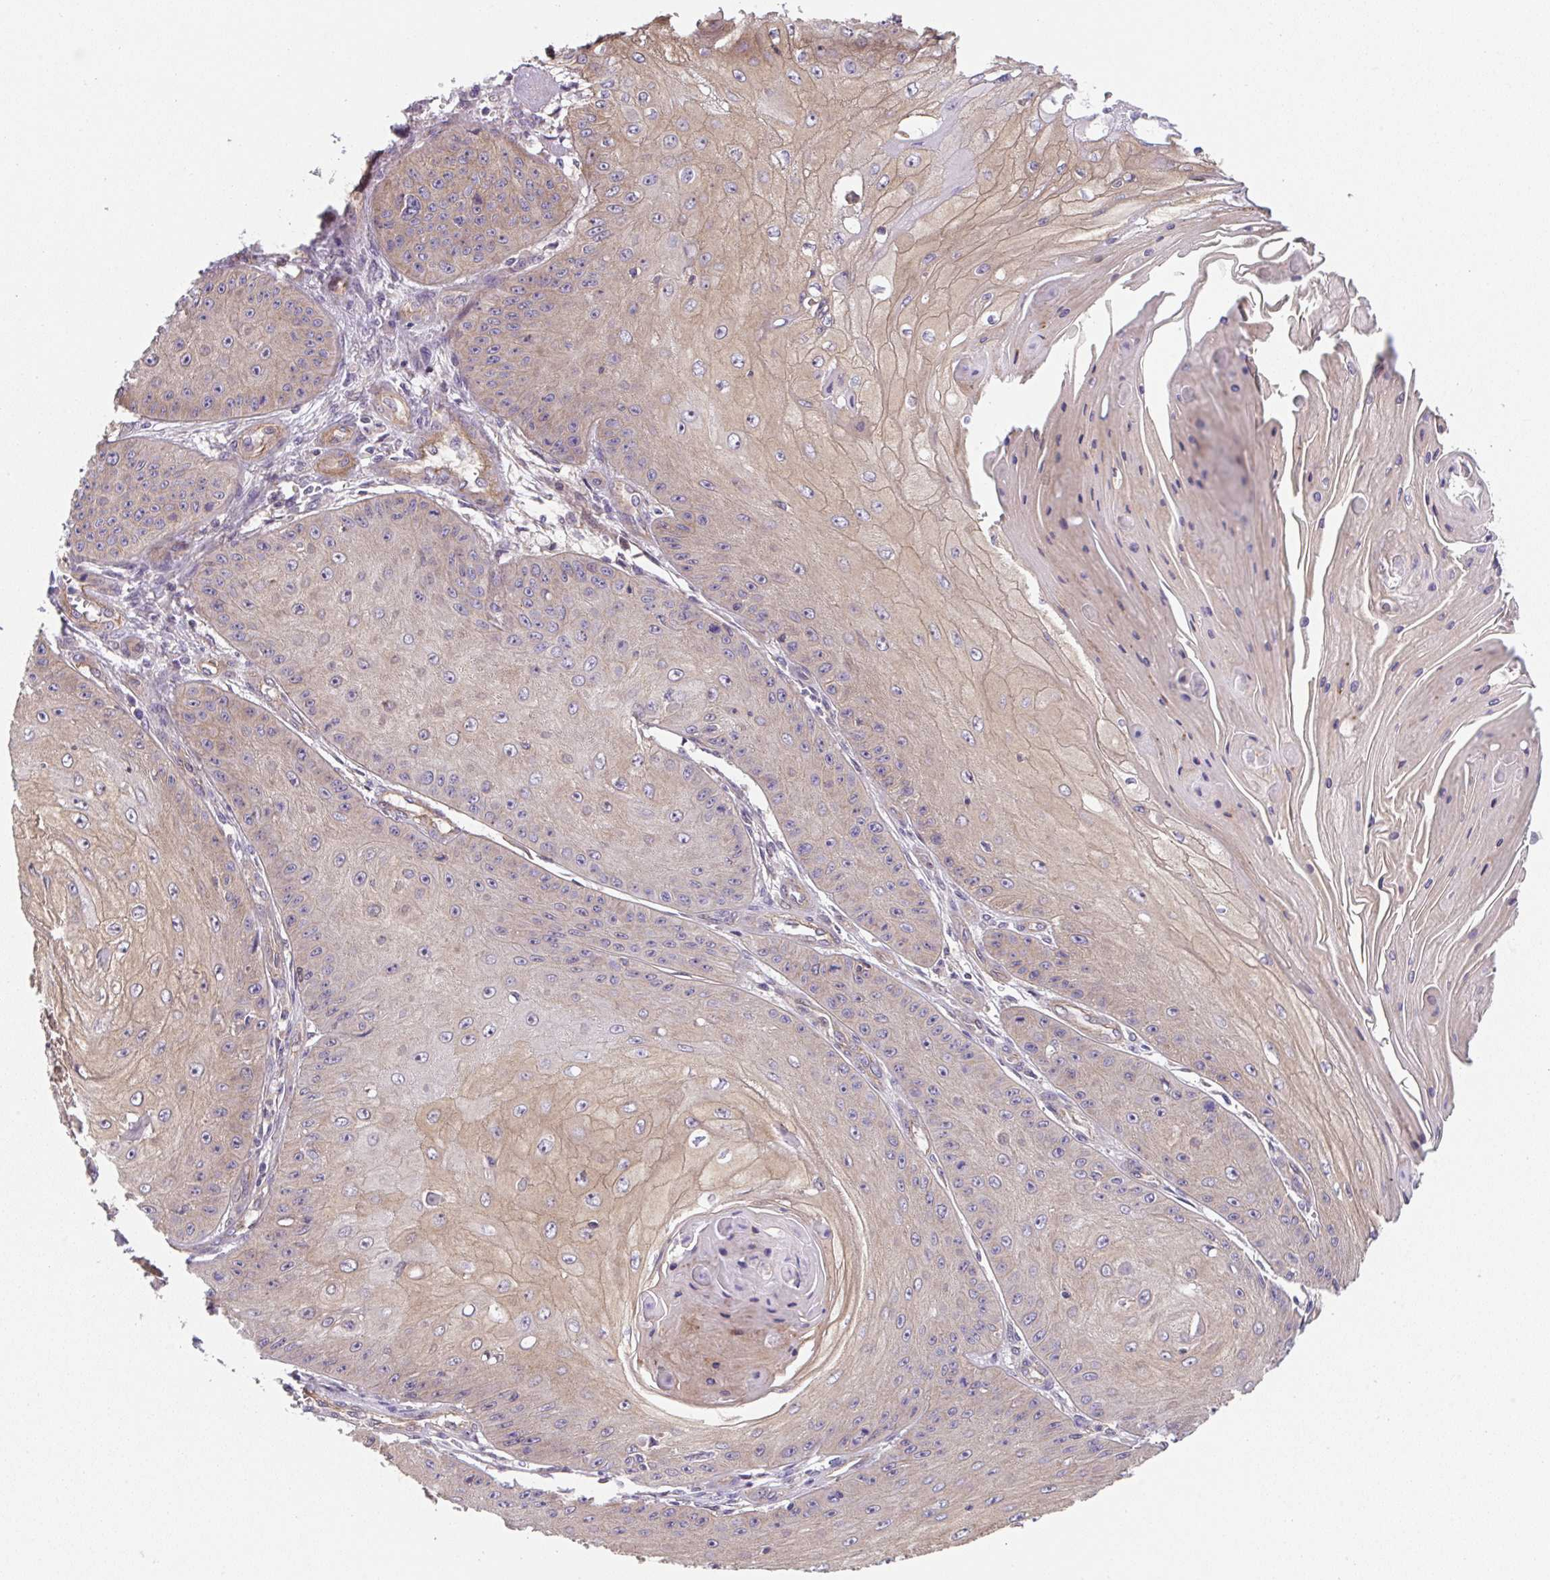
{"staining": {"intensity": "moderate", "quantity": "25%-75%", "location": "cytoplasmic/membranous"}, "tissue": "skin cancer", "cell_type": "Tumor cells", "image_type": "cancer", "snomed": [{"axis": "morphology", "description": "Squamous cell carcinoma, NOS"}, {"axis": "topography", "description": "Skin"}], "caption": "A high-resolution histopathology image shows IHC staining of skin cancer (squamous cell carcinoma), which exhibits moderate cytoplasmic/membranous staining in approximately 25%-75% of tumor cells.", "gene": "ZNF696", "patient": {"sex": "male", "age": 70}}